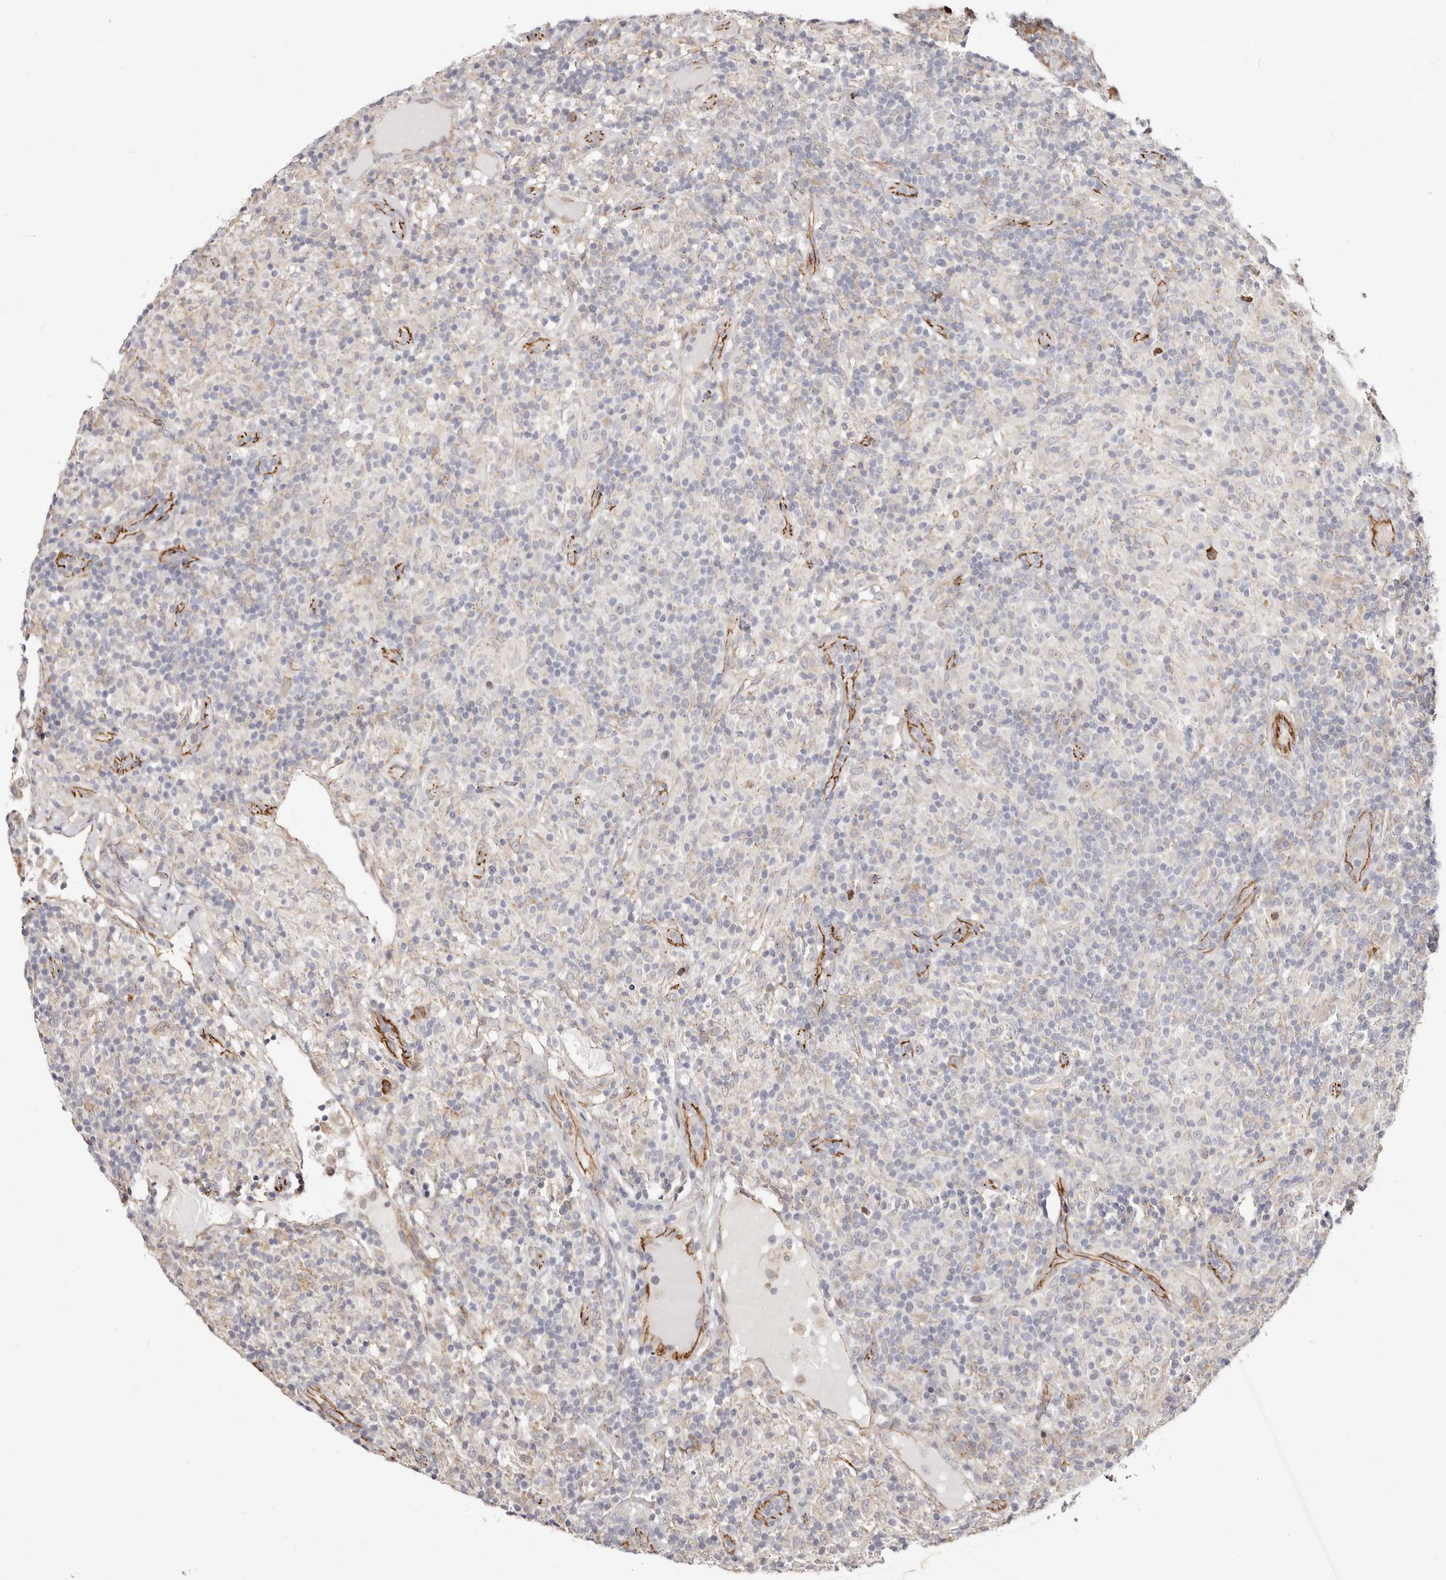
{"staining": {"intensity": "negative", "quantity": "none", "location": "none"}, "tissue": "lymphoma", "cell_type": "Tumor cells", "image_type": "cancer", "snomed": [{"axis": "morphology", "description": "Hodgkin's disease, NOS"}, {"axis": "topography", "description": "Lymph node"}], "caption": "An immunohistochemistry (IHC) photomicrograph of Hodgkin's disease is shown. There is no staining in tumor cells of Hodgkin's disease.", "gene": "CTNNB1", "patient": {"sex": "male", "age": 70}}